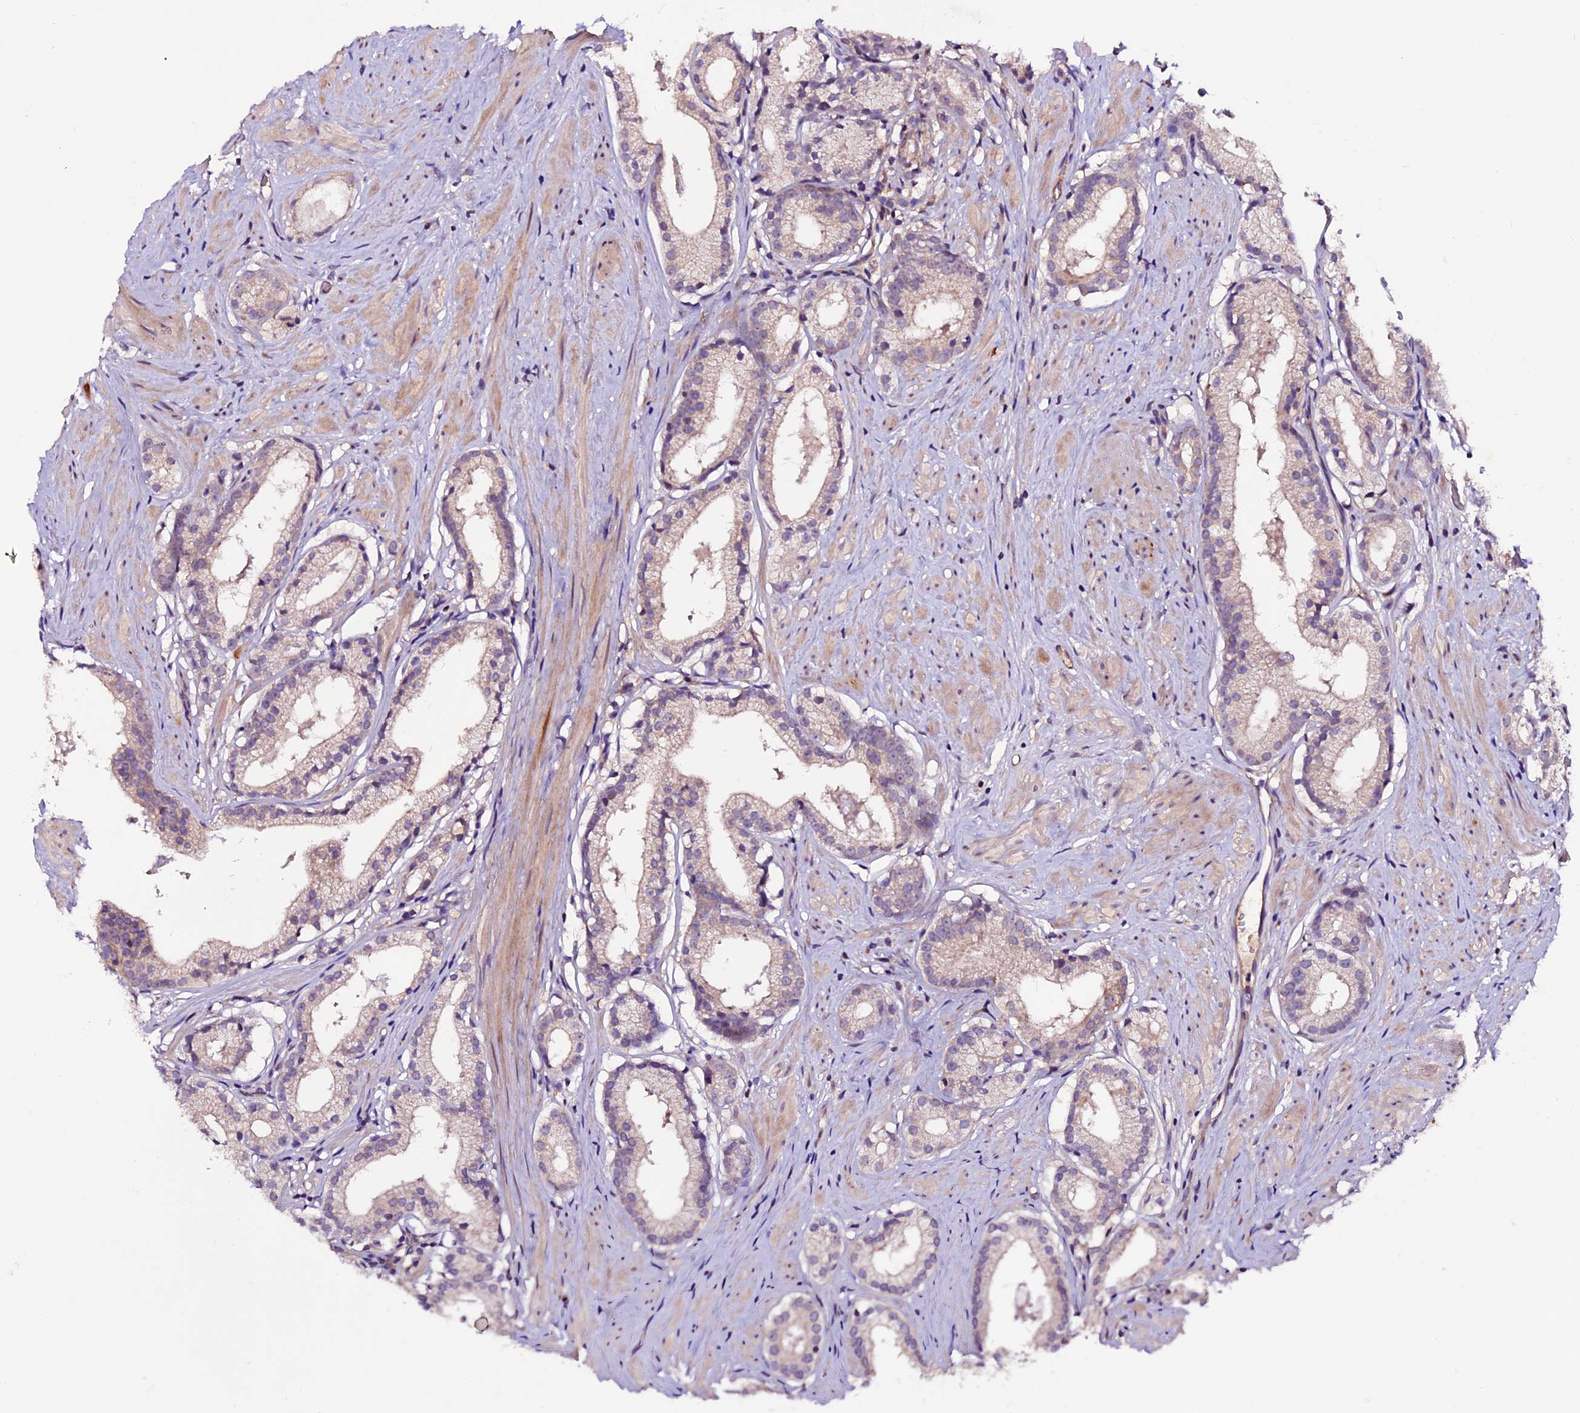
{"staining": {"intensity": "weak", "quantity": "<25%", "location": "cytoplasmic/membranous"}, "tissue": "prostate cancer", "cell_type": "Tumor cells", "image_type": "cancer", "snomed": [{"axis": "morphology", "description": "Adenocarcinoma, Low grade"}, {"axis": "topography", "description": "Prostate"}], "caption": "Immunohistochemical staining of prostate cancer exhibits no significant expression in tumor cells.", "gene": "RINL", "patient": {"sex": "male", "age": 57}}